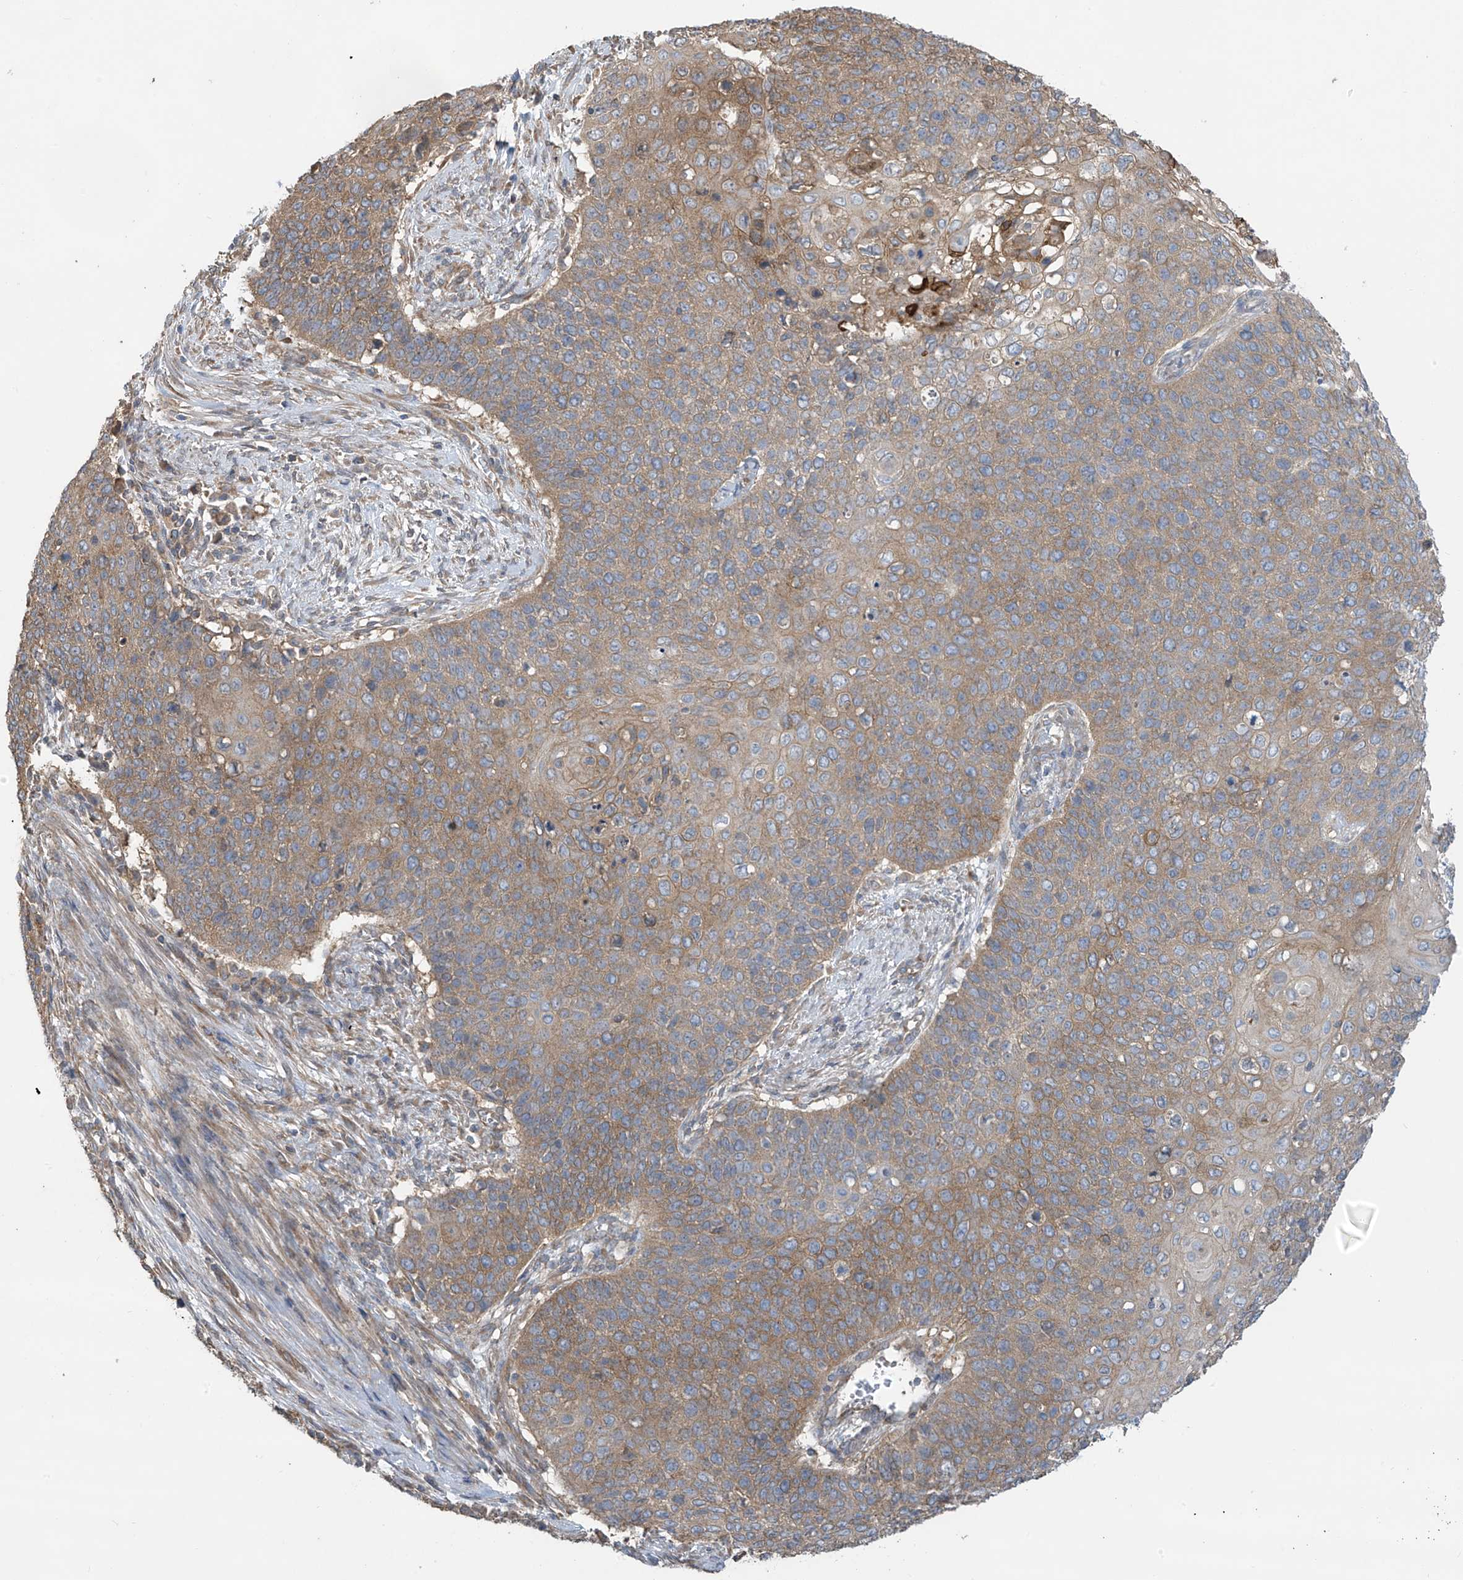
{"staining": {"intensity": "moderate", "quantity": "25%-75%", "location": "cytoplasmic/membranous"}, "tissue": "cervical cancer", "cell_type": "Tumor cells", "image_type": "cancer", "snomed": [{"axis": "morphology", "description": "Squamous cell carcinoma, NOS"}, {"axis": "topography", "description": "Cervix"}], "caption": "Cervical squamous cell carcinoma stained with a brown dye reveals moderate cytoplasmic/membranous positive positivity in approximately 25%-75% of tumor cells.", "gene": "PHACTR4", "patient": {"sex": "female", "age": 39}}